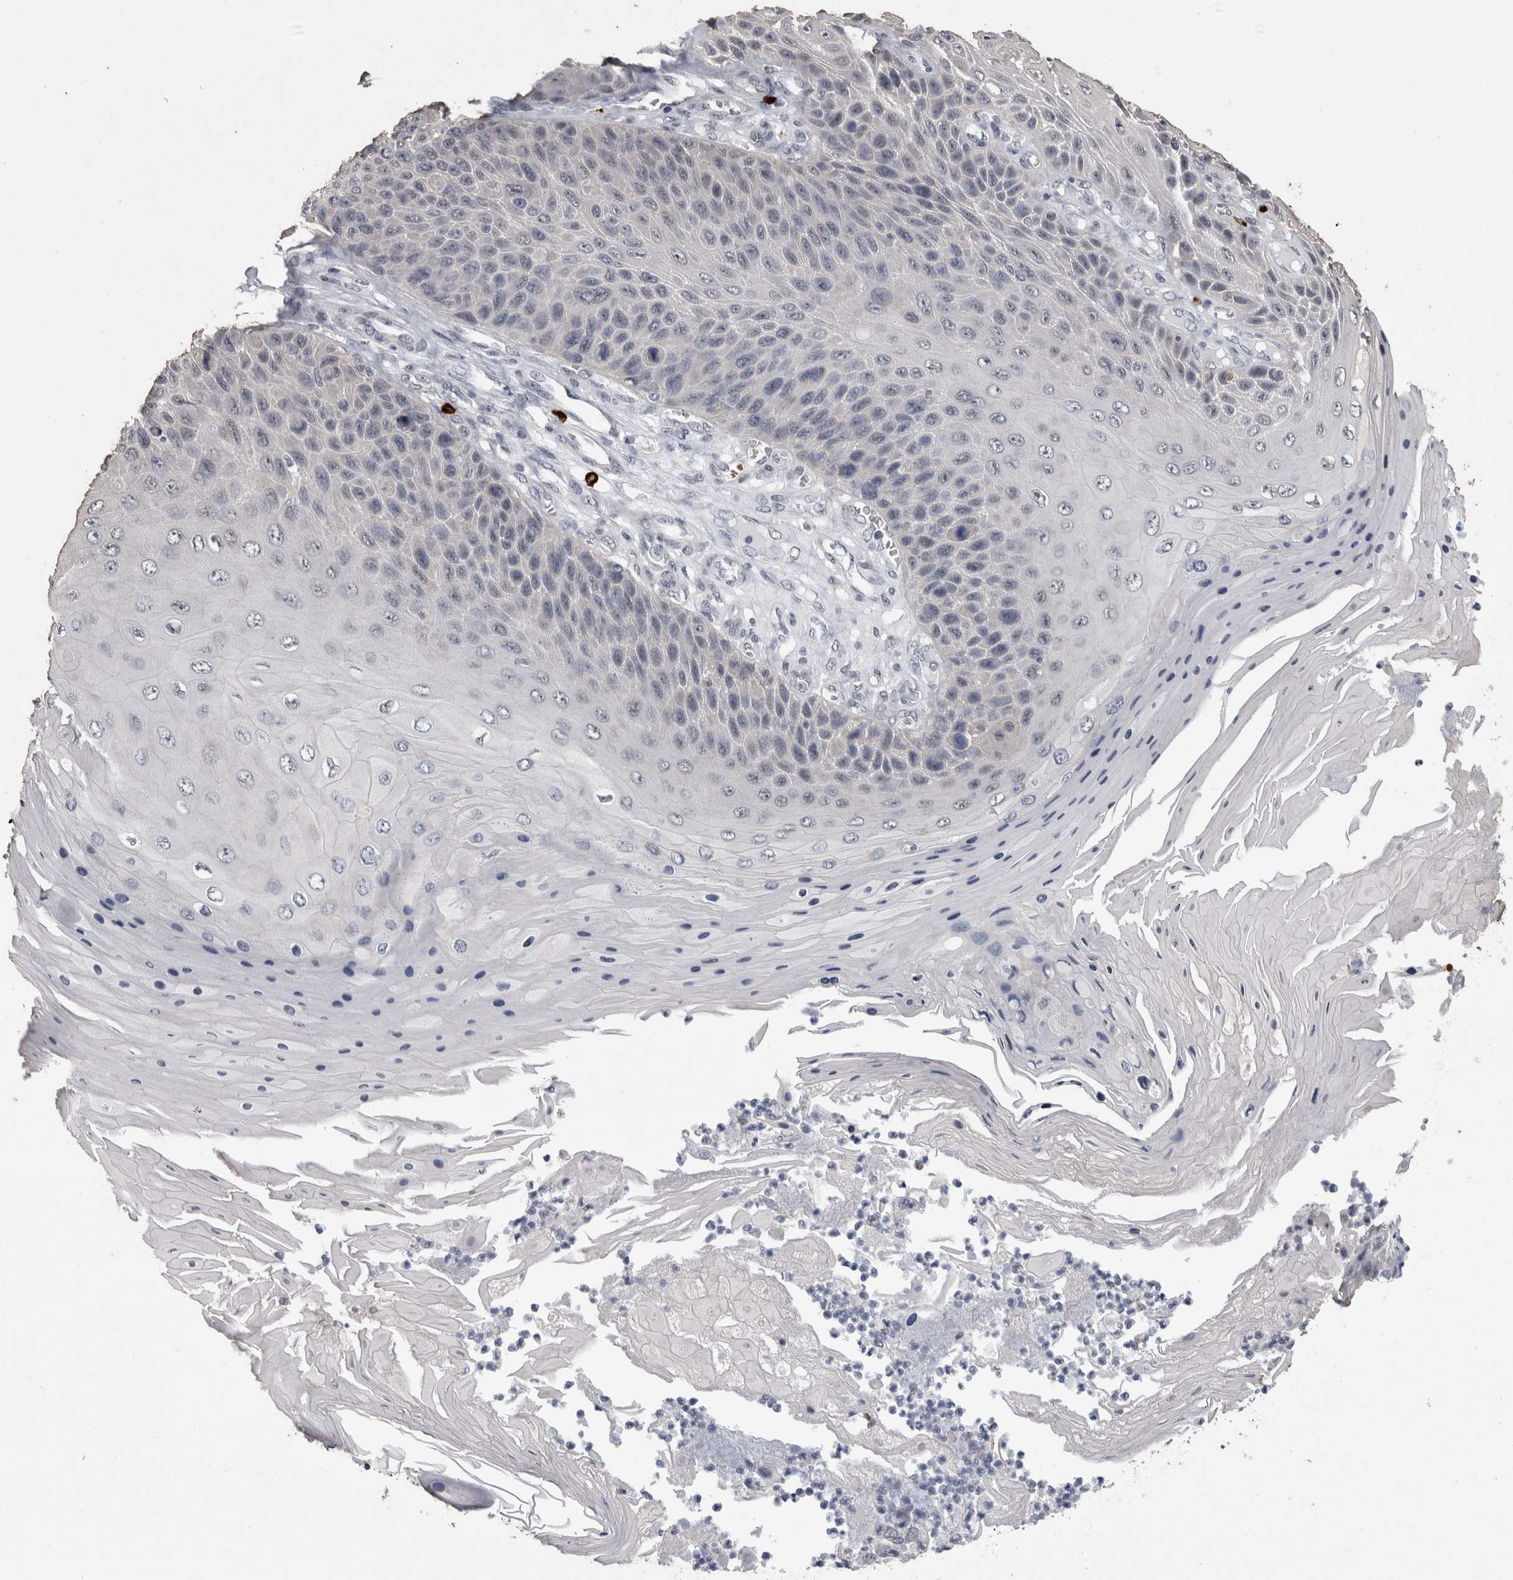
{"staining": {"intensity": "negative", "quantity": "none", "location": "none"}, "tissue": "skin cancer", "cell_type": "Tumor cells", "image_type": "cancer", "snomed": [{"axis": "morphology", "description": "Squamous cell carcinoma, NOS"}, {"axis": "topography", "description": "Skin"}], "caption": "DAB immunohistochemical staining of skin cancer (squamous cell carcinoma) exhibits no significant expression in tumor cells.", "gene": "PEBP4", "patient": {"sex": "female", "age": 88}}